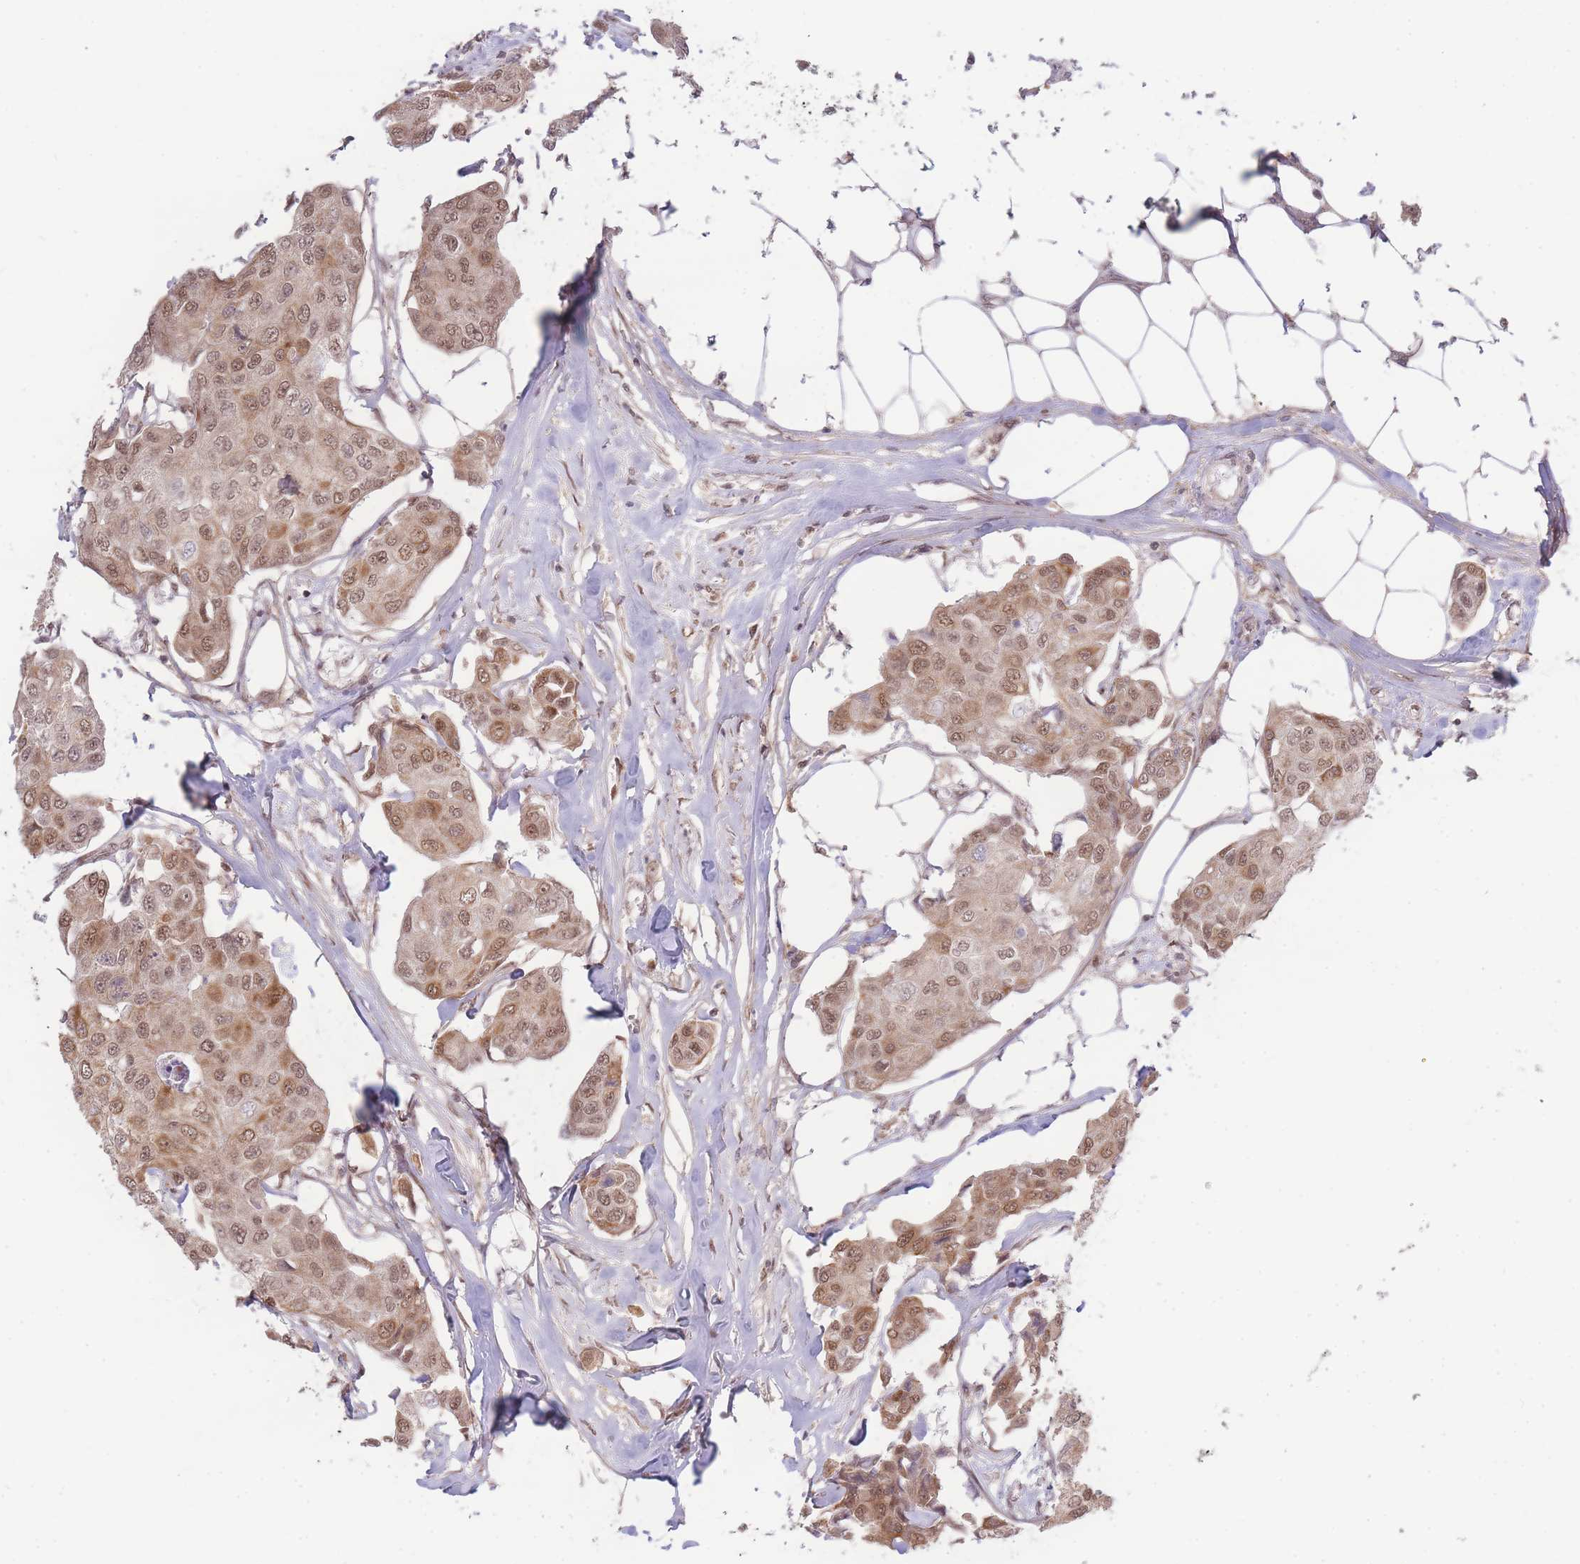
{"staining": {"intensity": "moderate", "quantity": ">75%", "location": "cytoplasmic/membranous,nuclear"}, "tissue": "breast cancer", "cell_type": "Tumor cells", "image_type": "cancer", "snomed": [{"axis": "morphology", "description": "Duct carcinoma"}, {"axis": "topography", "description": "Breast"}, {"axis": "topography", "description": "Lymph node"}], "caption": "A histopathology image showing moderate cytoplasmic/membranous and nuclear positivity in approximately >75% of tumor cells in breast cancer (intraductal carcinoma), as visualized by brown immunohistochemical staining.", "gene": "CARD8", "patient": {"sex": "female", "age": 80}}